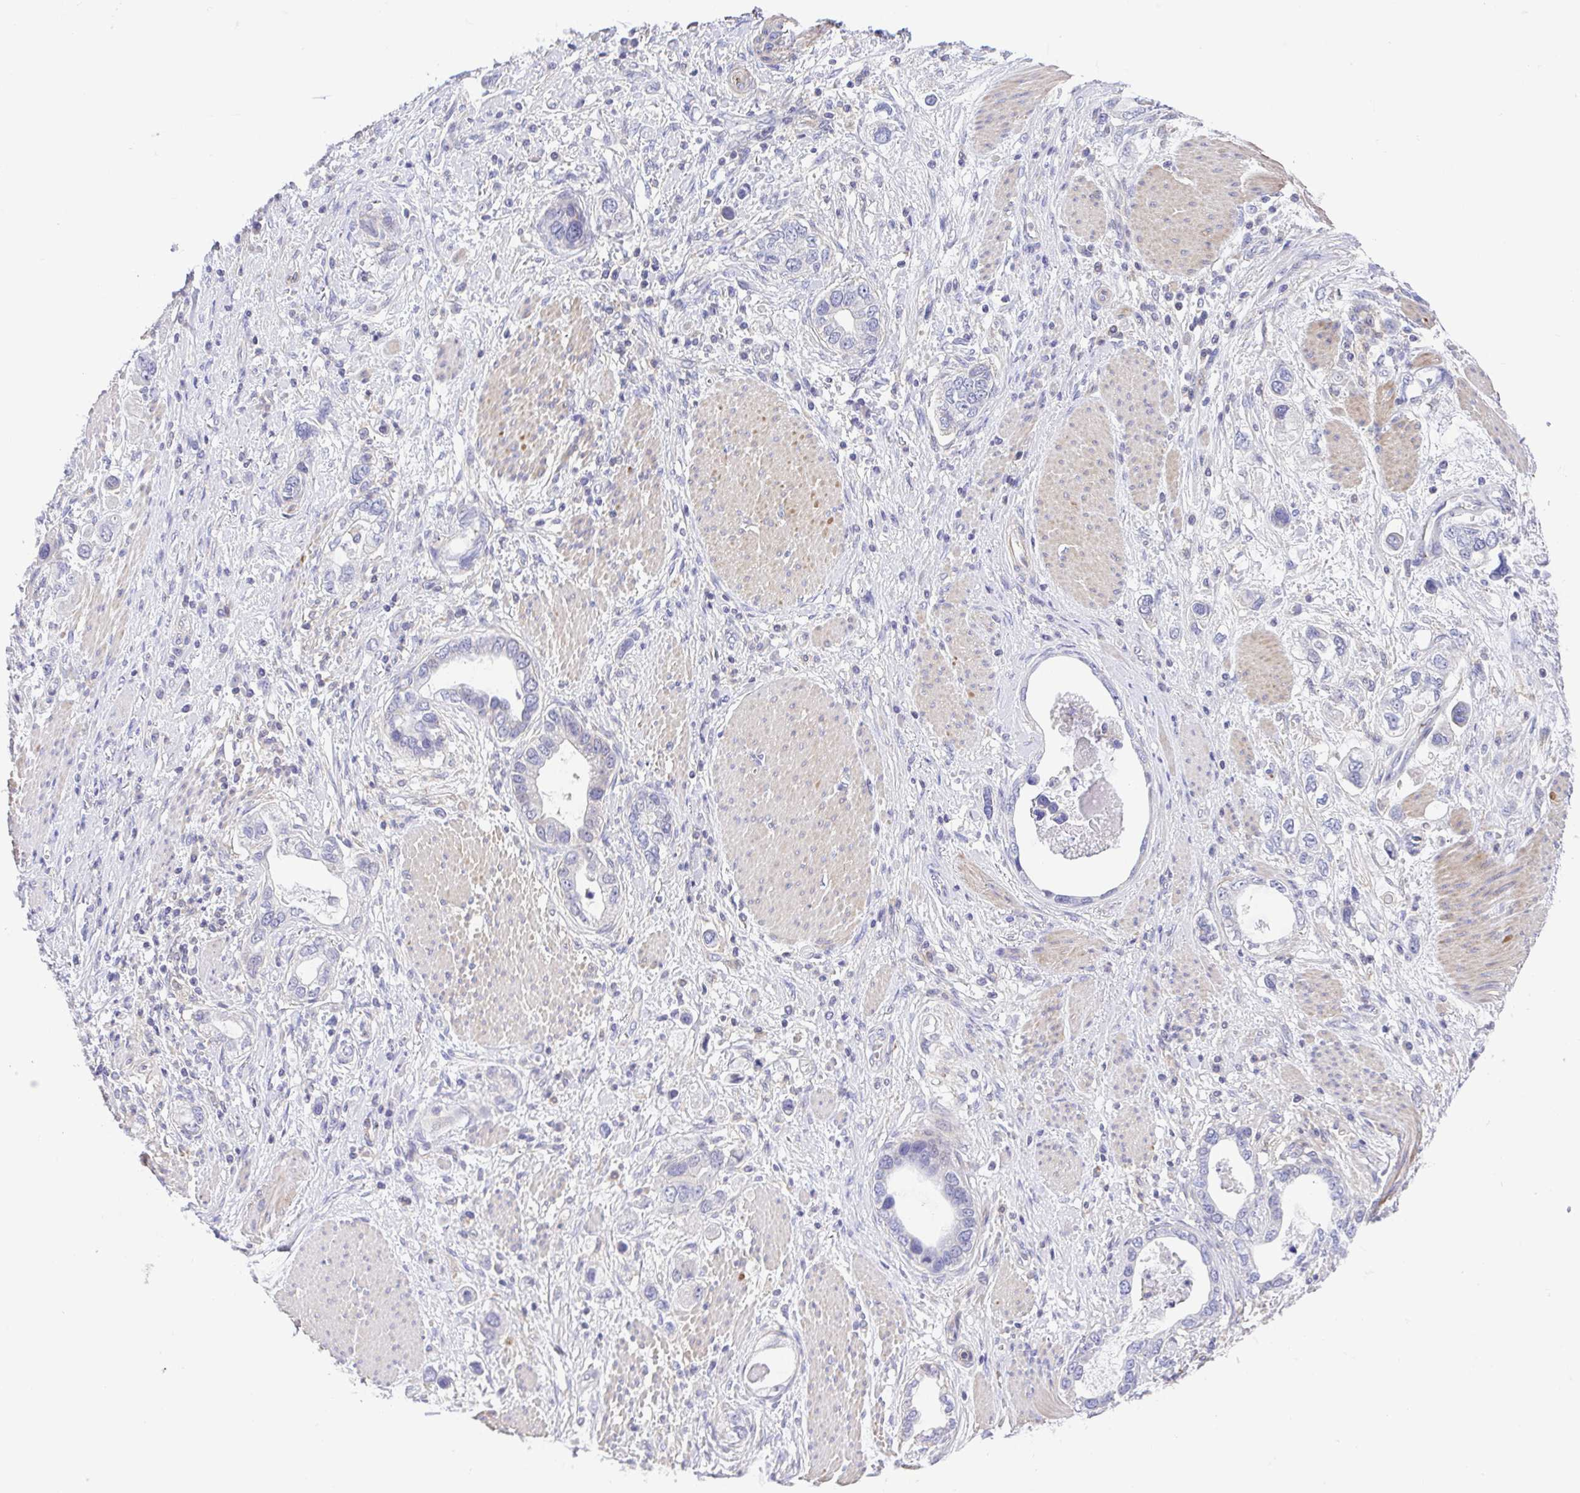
{"staining": {"intensity": "negative", "quantity": "none", "location": "none"}, "tissue": "stomach cancer", "cell_type": "Tumor cells", "image_type": "cancer", "snomed": [{"axis": "morphology", "description": "Adenocarcinoma, NOS"}, {"axis": "topography", "description": "Stomach, lower"}], "caption": "The micrograph exhibits no staining of tumor cells in adenocarcinoma (stomach).", "gene": "PRR14L", "patient": {"sex": "female", "age": 93}}